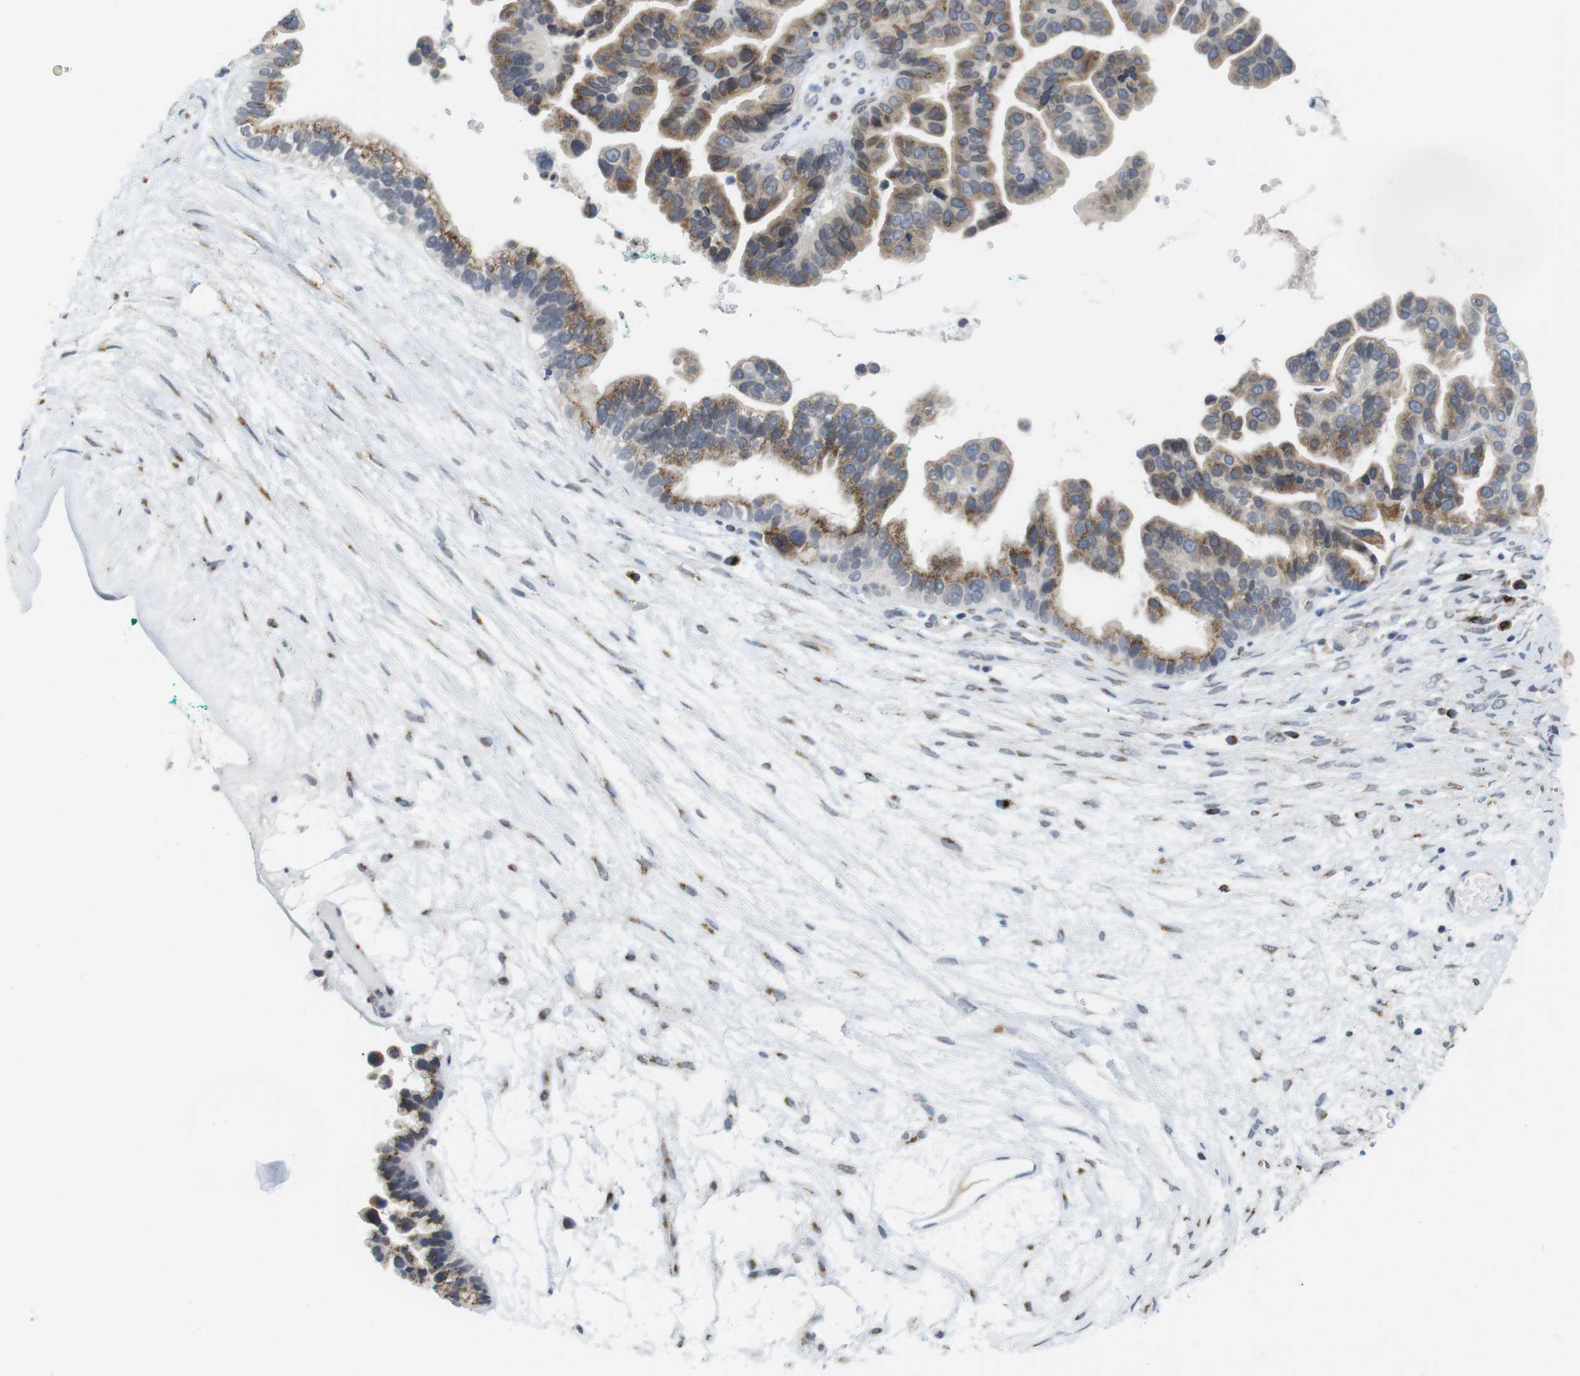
{"staining": {"intensity": "moderate", "quantity": "25%-75%", "location": "cytoplasmic/membranous"}, "tissue": "ovarian cancer", "cell_type": "Tumor cells", "image_type": "cancer", "snomed": [{"axis": "morphology", "description": "Cystadenocarcinoma, serous, NOS"}, {"axis": "topography", "description": "Ovary"}], "caption": "Ovarian cancer was stained to show a protein in brown. There is medium levels of moderate cytoplasmic/membranous staining in approximately 25%-75% of tumor cells.", "gene": "ERGIC3", "patient": {"sex": "female", "age": 56}}